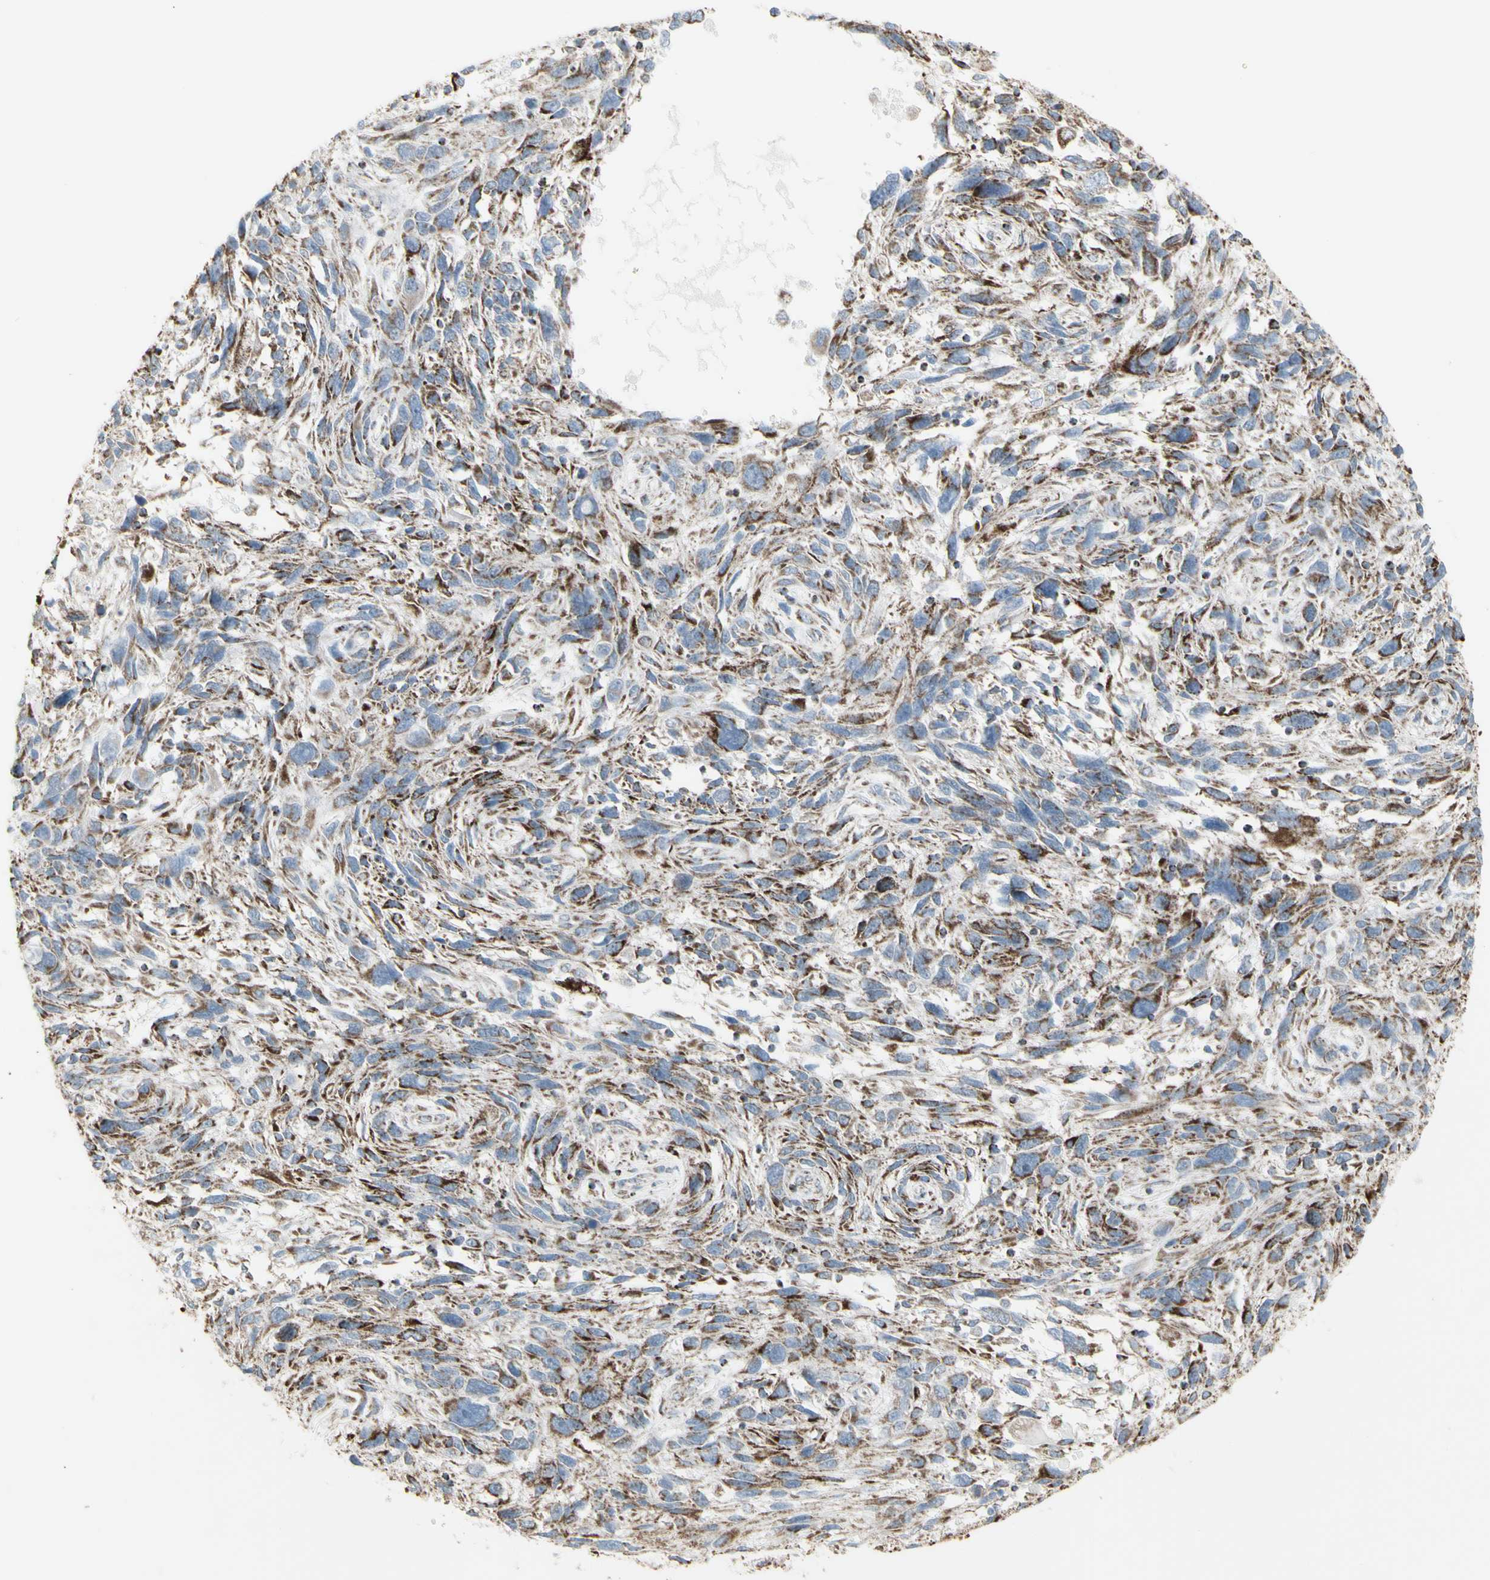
{"staining": {"intensity": "moderate", "quantity": ">75%", "location": "cytoplasmic/membranous"}, "tissue": "melanoma", "cell_type": "Tumor cells", "image_type": "cancer", "snomed": [{"axis": "morphology", "description": "Malignant melanoma, NOS"}, {"axis": "topography", "description": "Skin"}], "caption": "Tumor cells display moderate cytoplasmic/membranous staining in about >75% of cells in melanoma.", "gene": "PLGRKT", "patient": {"sex": "male", "age": 53}}